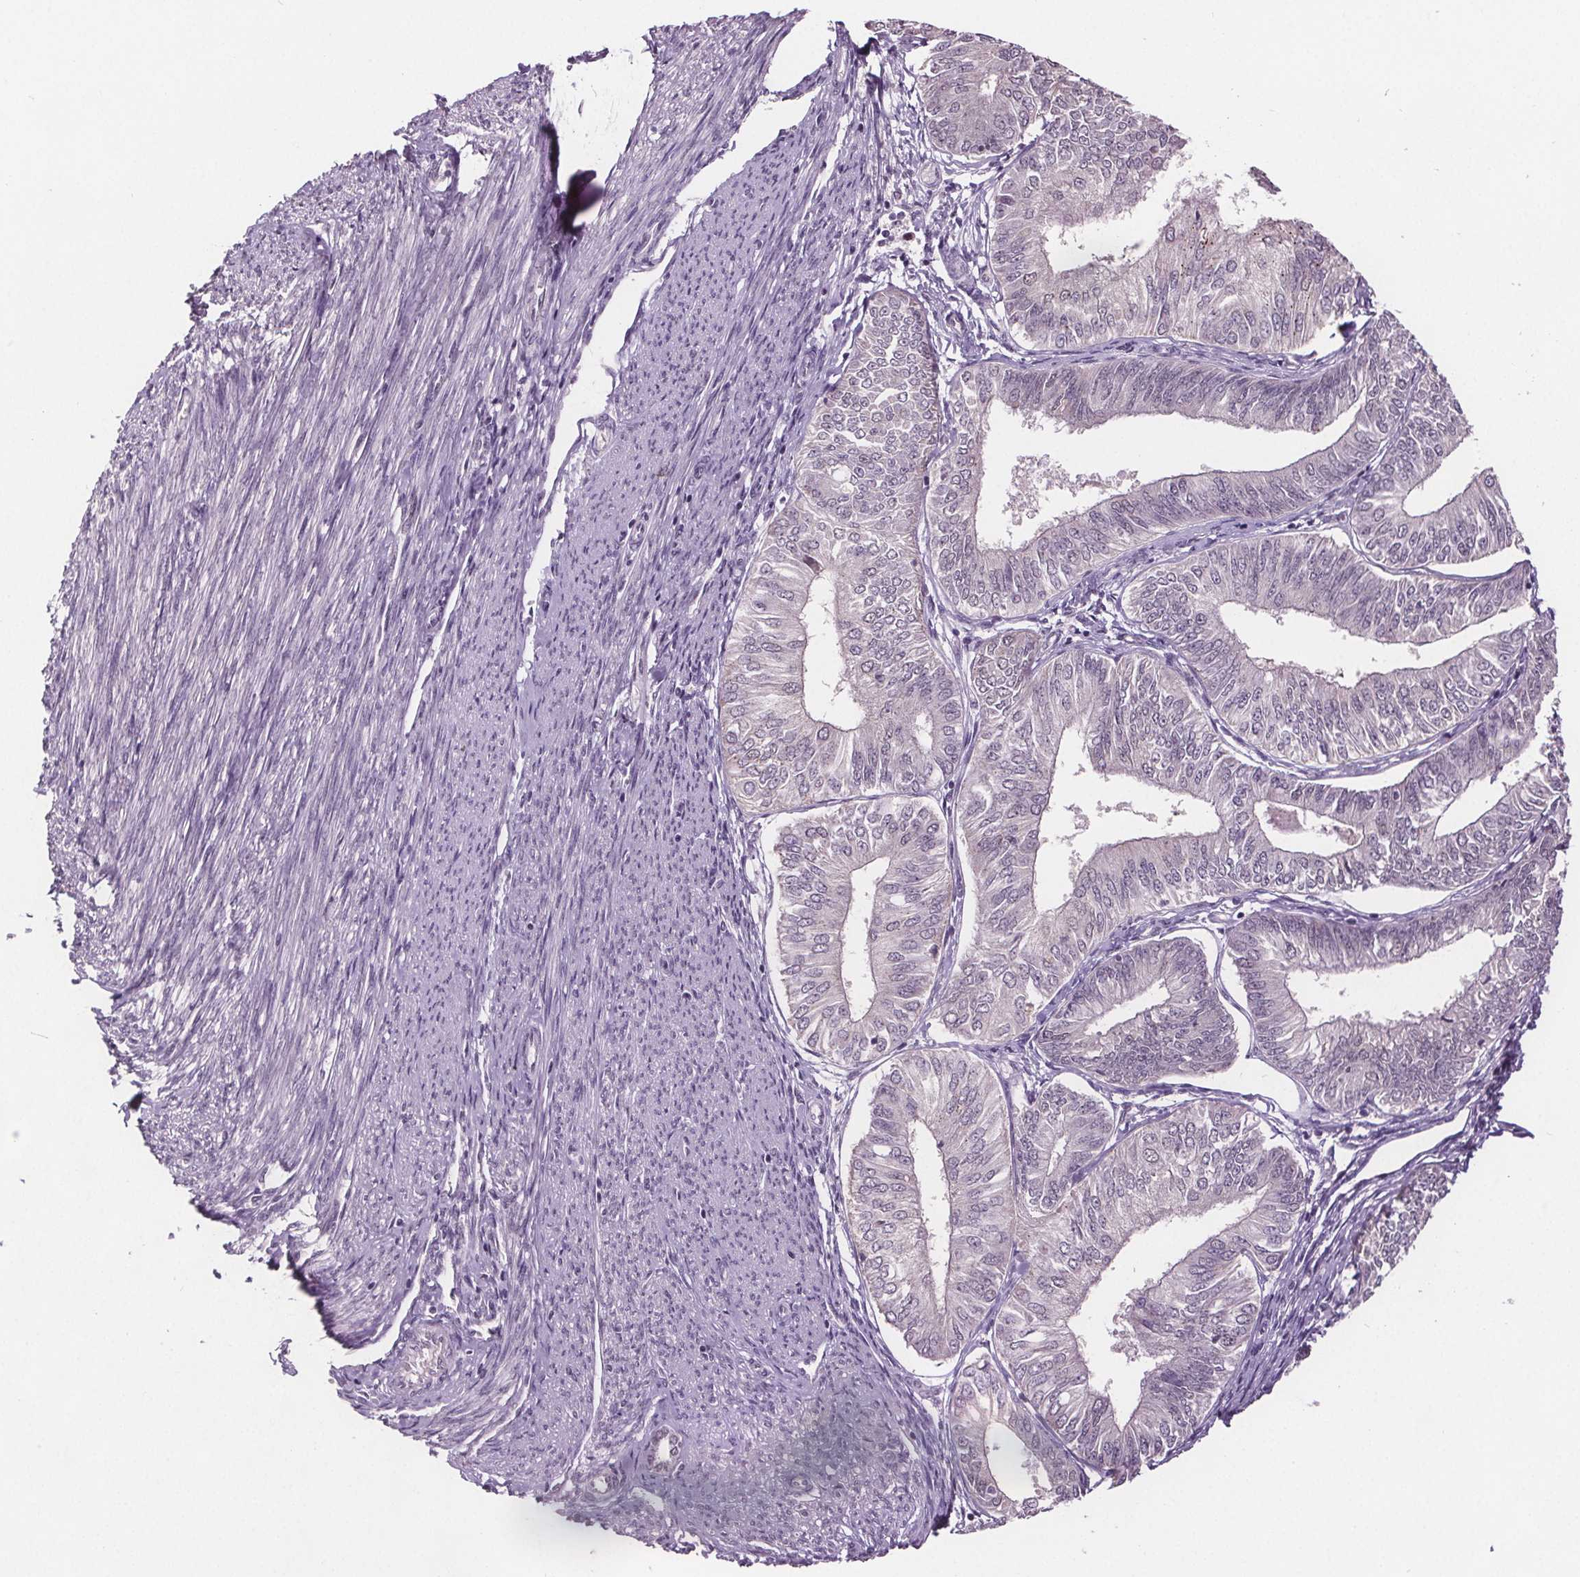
{"staining": {"intensity": "negative", "quantity": "none", "location": "none"}, "tissue": "endometrial cancer", "cell_type": "Tumor cells", "image_type": "cancer", "snomed": [{"axis": "morphology", "description": "Adenocarcinoma, NOS"}, {"axis": "topography", "description": "Endometrium"}], "caption": "Protein analysis of endometrial adenocarcinoma demonstrates no significant staining in tumor cells. Nuclei are stained in blue.", "gene": "CENPF", "patient": {"sex": "female", "age": 58}}